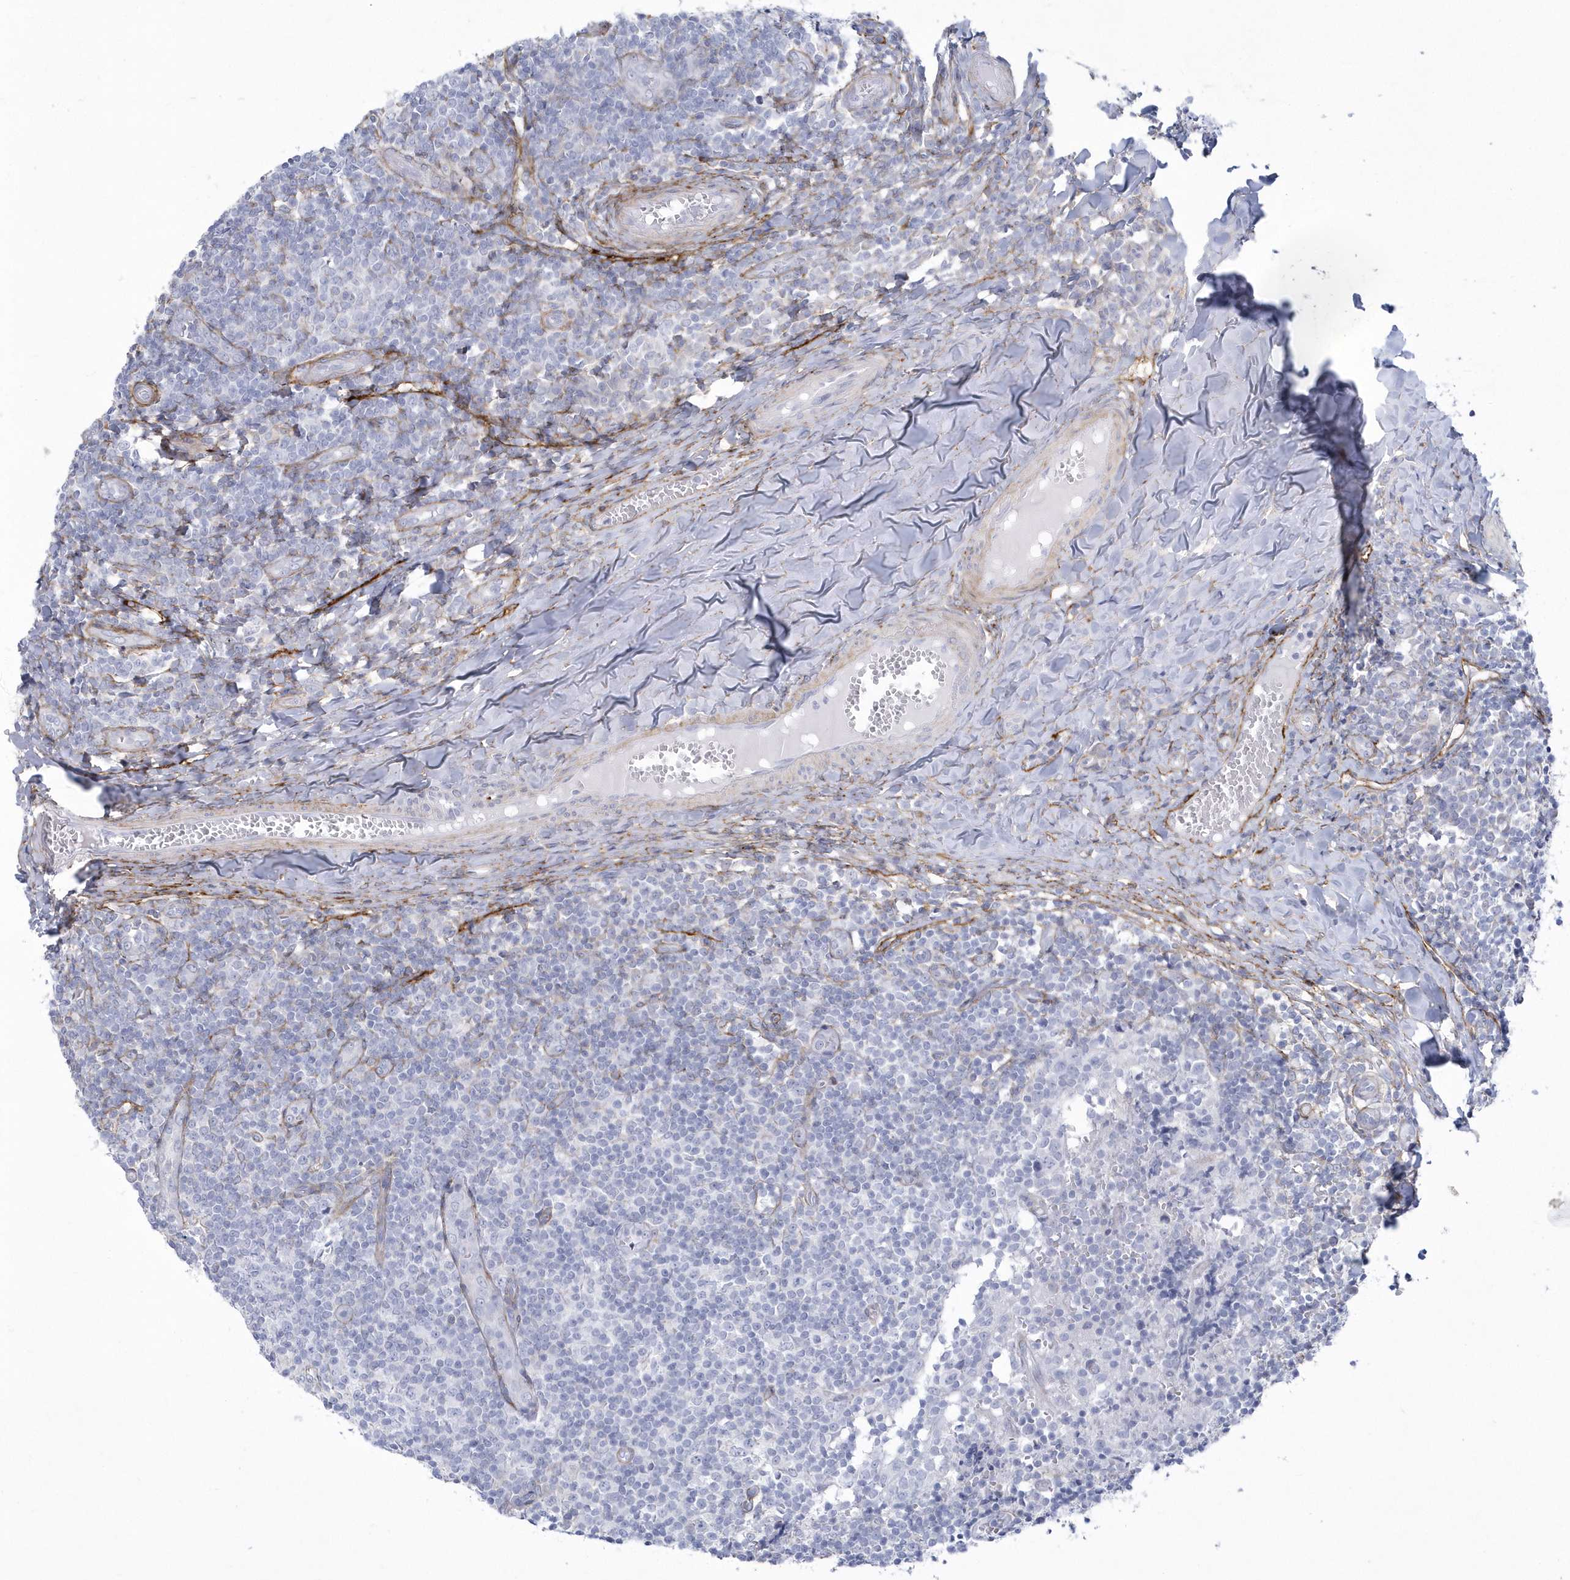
{"staining": {"intensity": "negative", "quantity": "none", "location": "none"}, "tissue": "tonsil", "cell_type": "Germinal center cells", "image_type": "normal", "snomed": [{"axis": "morphology", "description": "Normal tissue, NOS"}, {"axis": "topography", "description": "Tonsil"}], "caption": "A high-resolution histopathology image shows immunohistochemistry staining of normal tonsil, which displays no significant expression in germinal center cells.", "gene": "WDR27", "patient": {"sex": "female", "age": 19}}